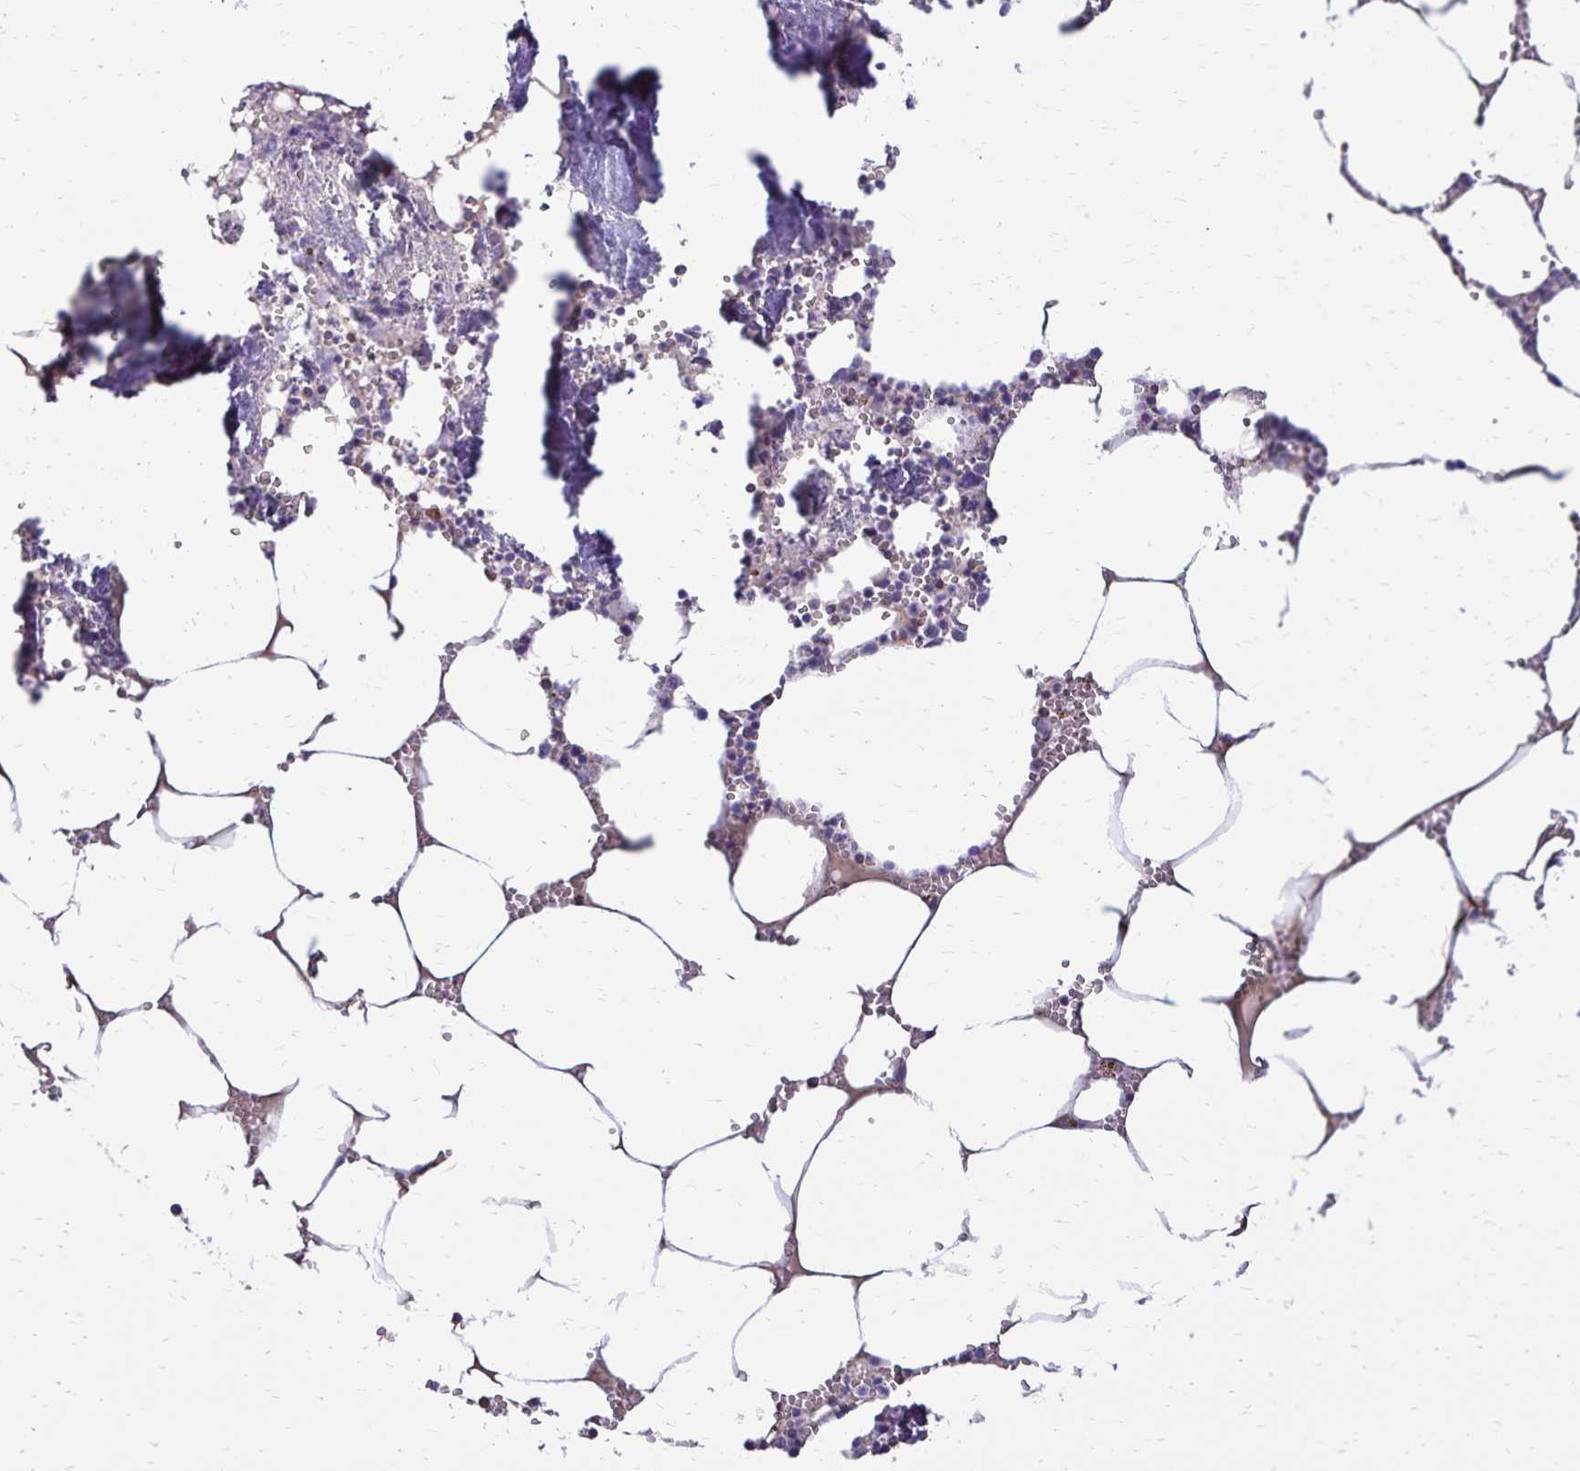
{"staining": {"intensity": "weak", "quantity": "25%-75%", "location": "cytoplasmic/membranous"}, "tissue": "bone marrow", "cell_type": "Hematopoietic cells", "image_type": "normal", "snomed": [{"axis": "morphology", "description": "Normal tissue, NOS"}, {"axis": "topography", "description": "Bone marrow"}], "caption": "Immunohistochemistry (IHC) of unremarkable bone marrow exhibits low levels of weak cytoplasmic/membranous expression in approximately 25%-75% of hematopoietic cells. (DAB (3,3'-diaminobenzidine) IHC, brown staining for protein, blue staining for nuclei).", "gene": "CD27", "patient": {"sex": "male", "age": 54}}